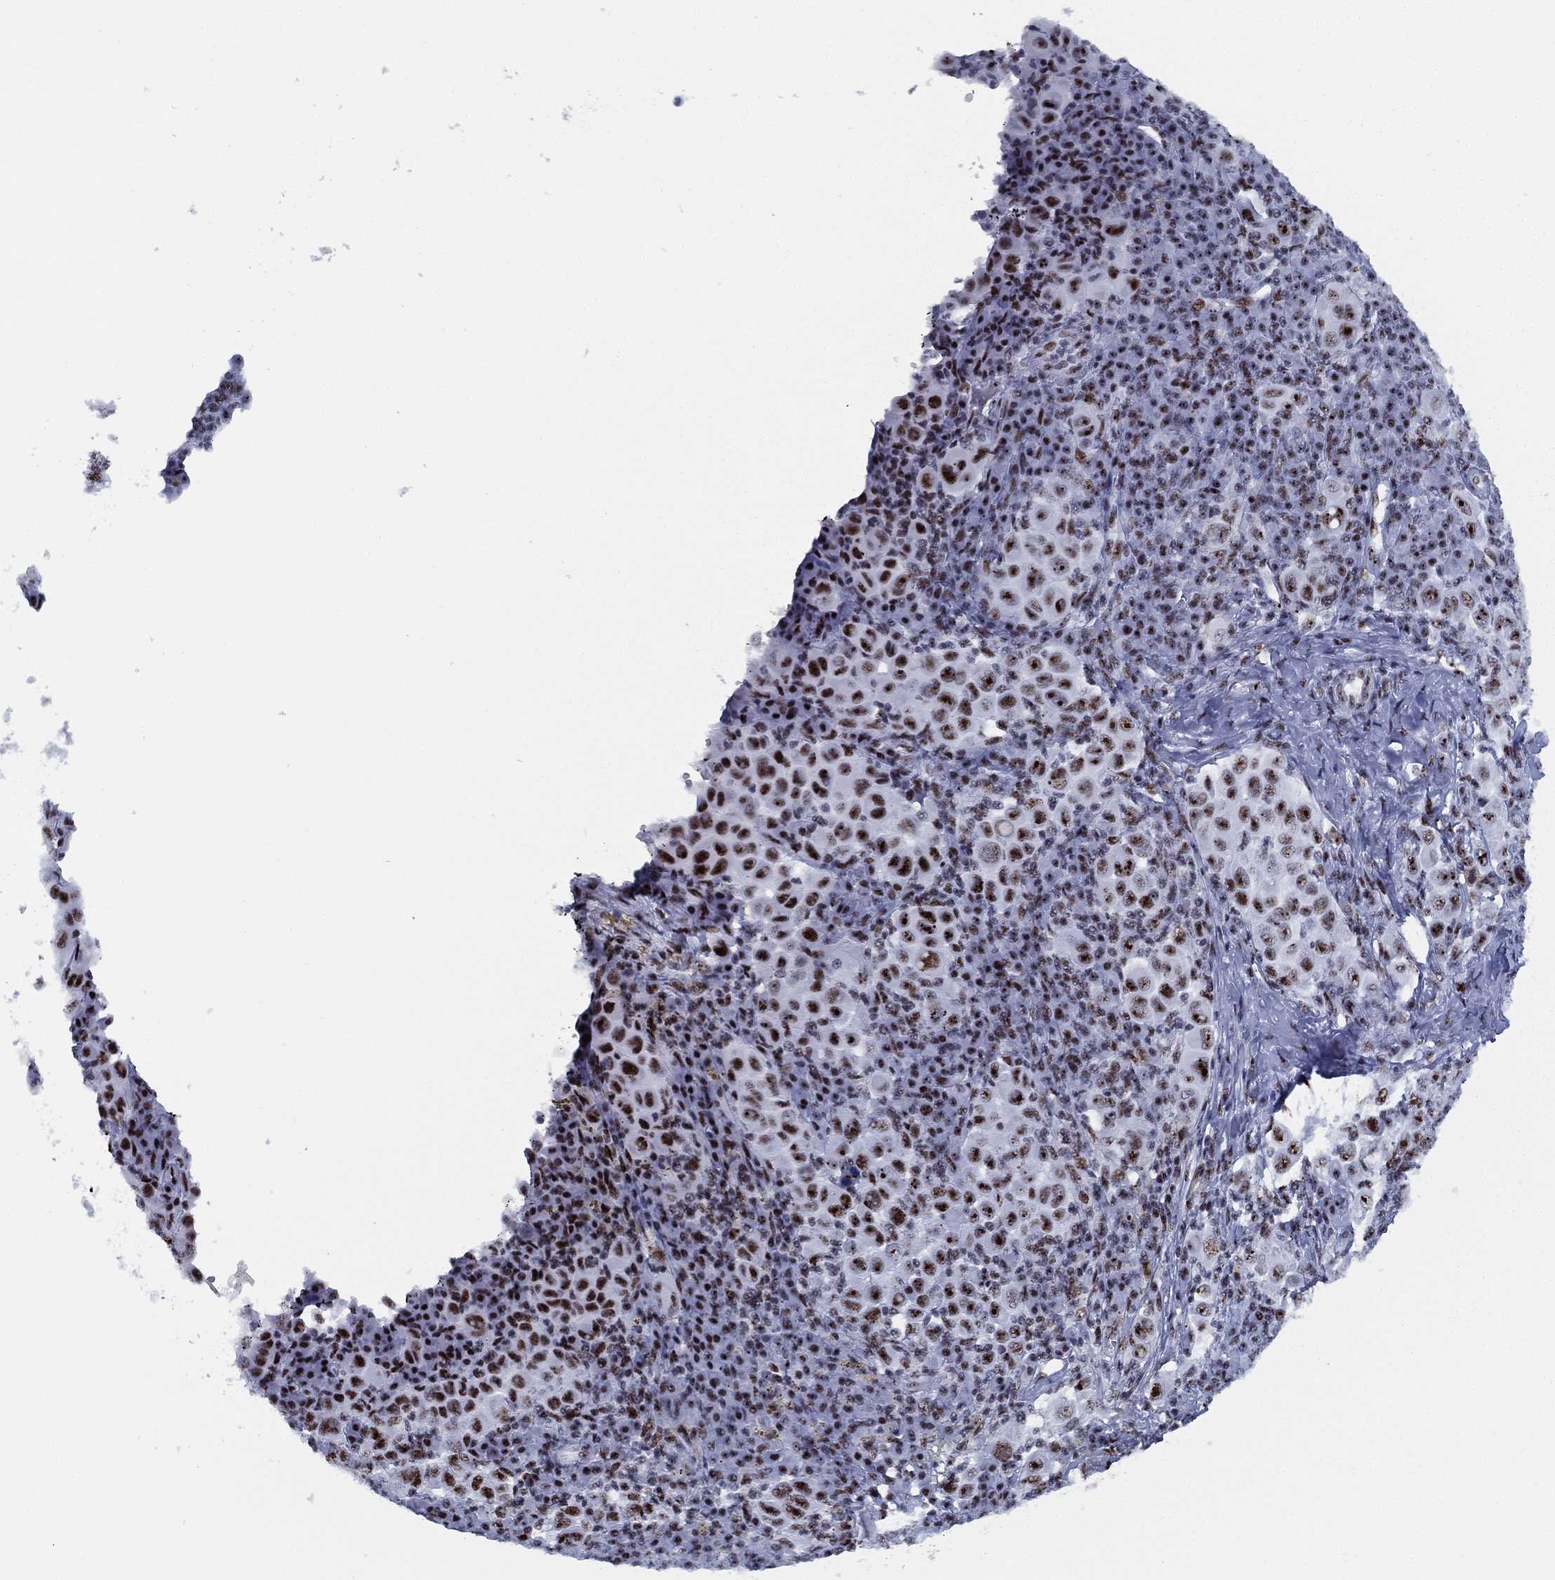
{"staining": {"intensity": "strong", "quantity": ">75%", "location": "nuclear"}, "tissue": "melanoma", "cell_type": "Tumor cells", "image_type": "cancer", "snomed": [{"axis": "morphology", "description": "Malignant melanoma, NOS"}, {"axis": "topography", "description": "Skin"}], "caption": "Immunohistochemistry (IHC) of human malignant melanoma exhibits high levels of strong nuclear expression in about >75% of tumor cells. Using DAB (brown) and hematoxylin (blue) stains, captured at high magnification using brightfield microscopy.", "gene": "CYB561D2", "patient": {"sex": "female", "age": 57}}